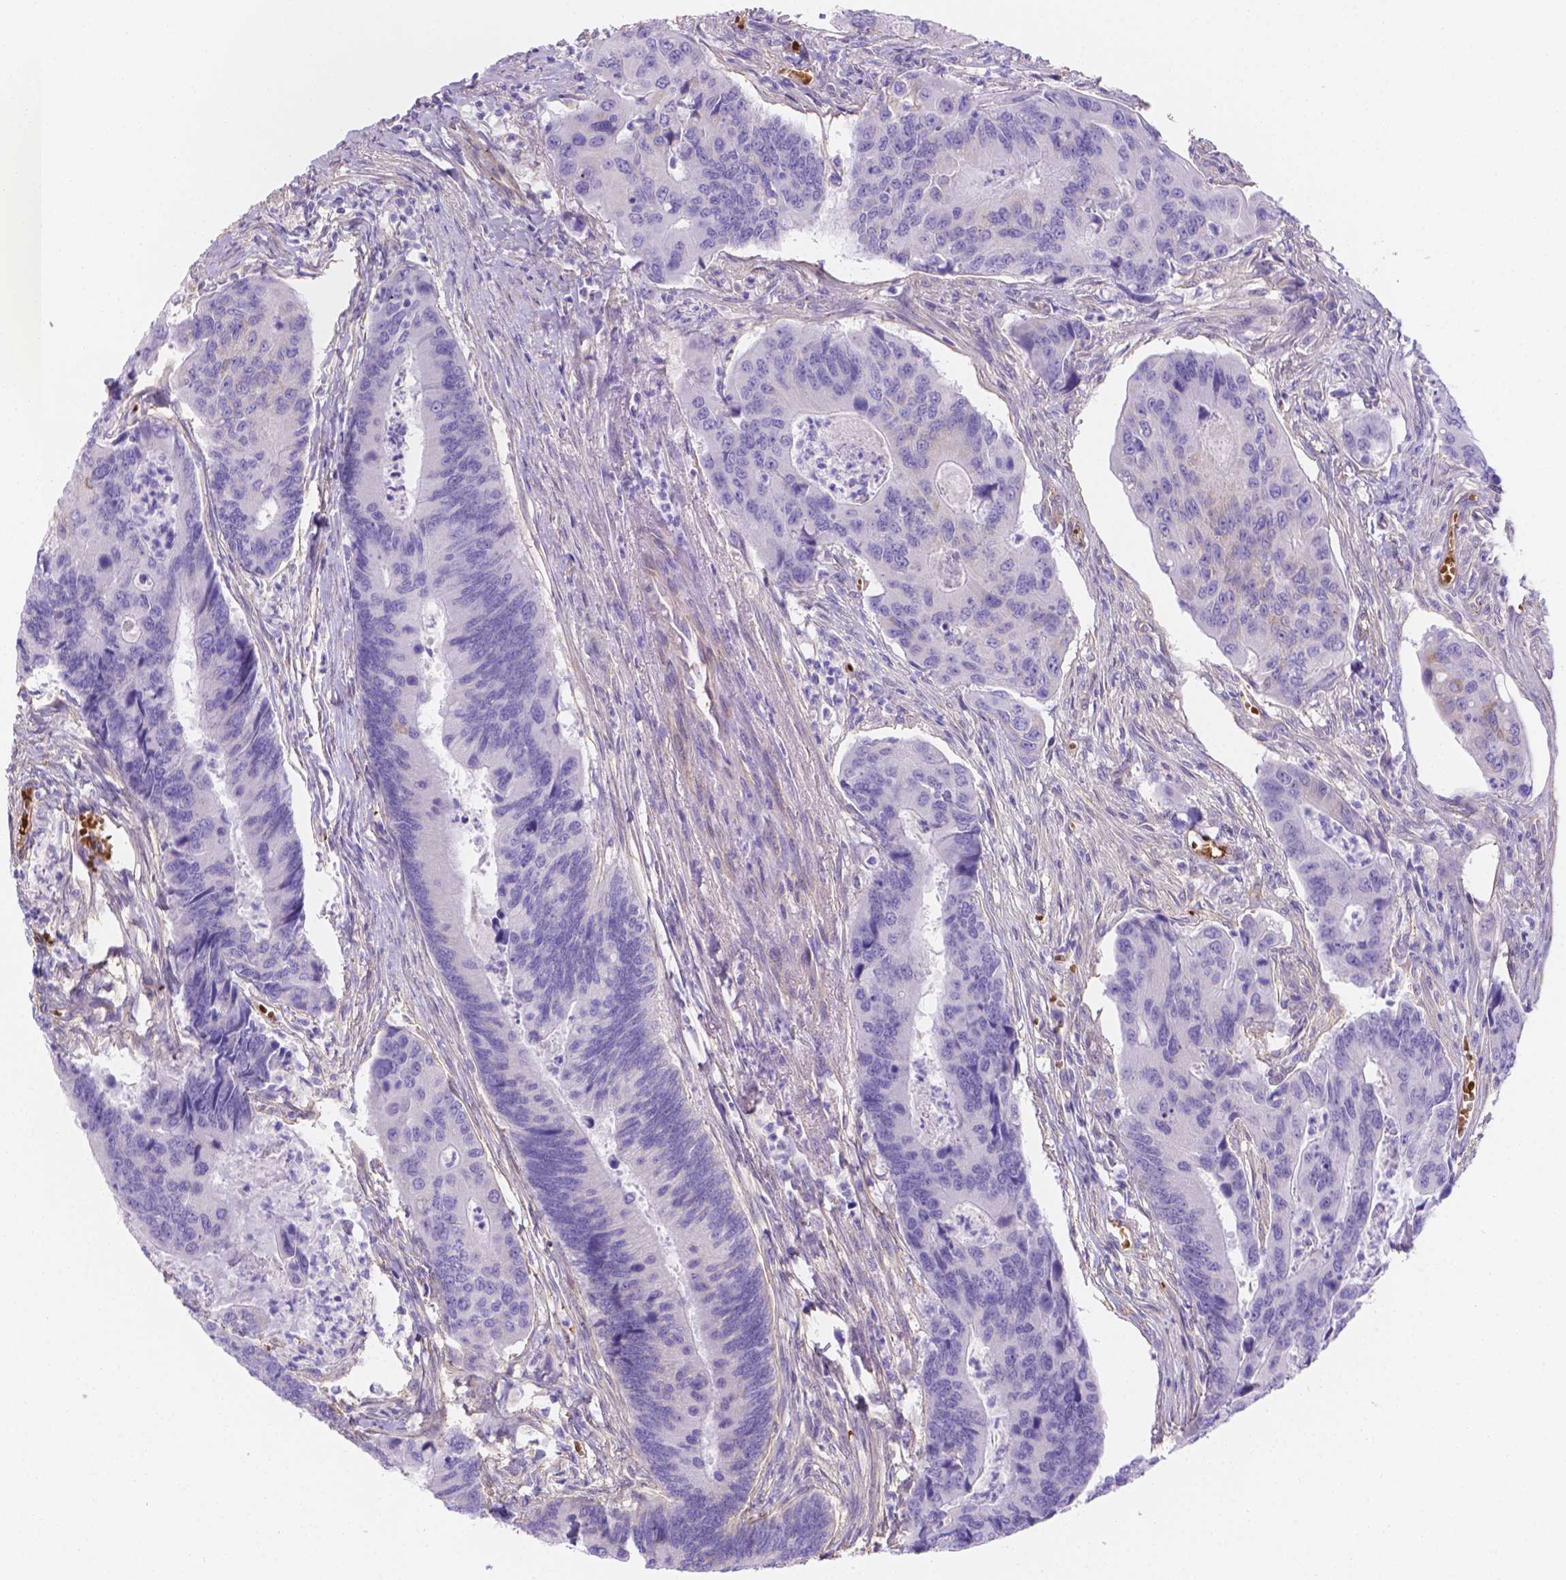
{"staining": {"intensity": "negative", "quantity": "none", "location": "none"}, "tissue": "colorectal cancer", "cell_type": "Tumor cells", "image_type": "cancer", "snomed": [{"axis": "morphology", "description": "Adenocarcinoma, NOS"}, {"axis": "topography", "description": "Colon"}], "caption": "Protein analysis of adenocarcinoma (colorectal) exhibits no significant expression in tumor cells.", "gene": "SLC40A1", "patient": {"sex": "female", "age": 67}}